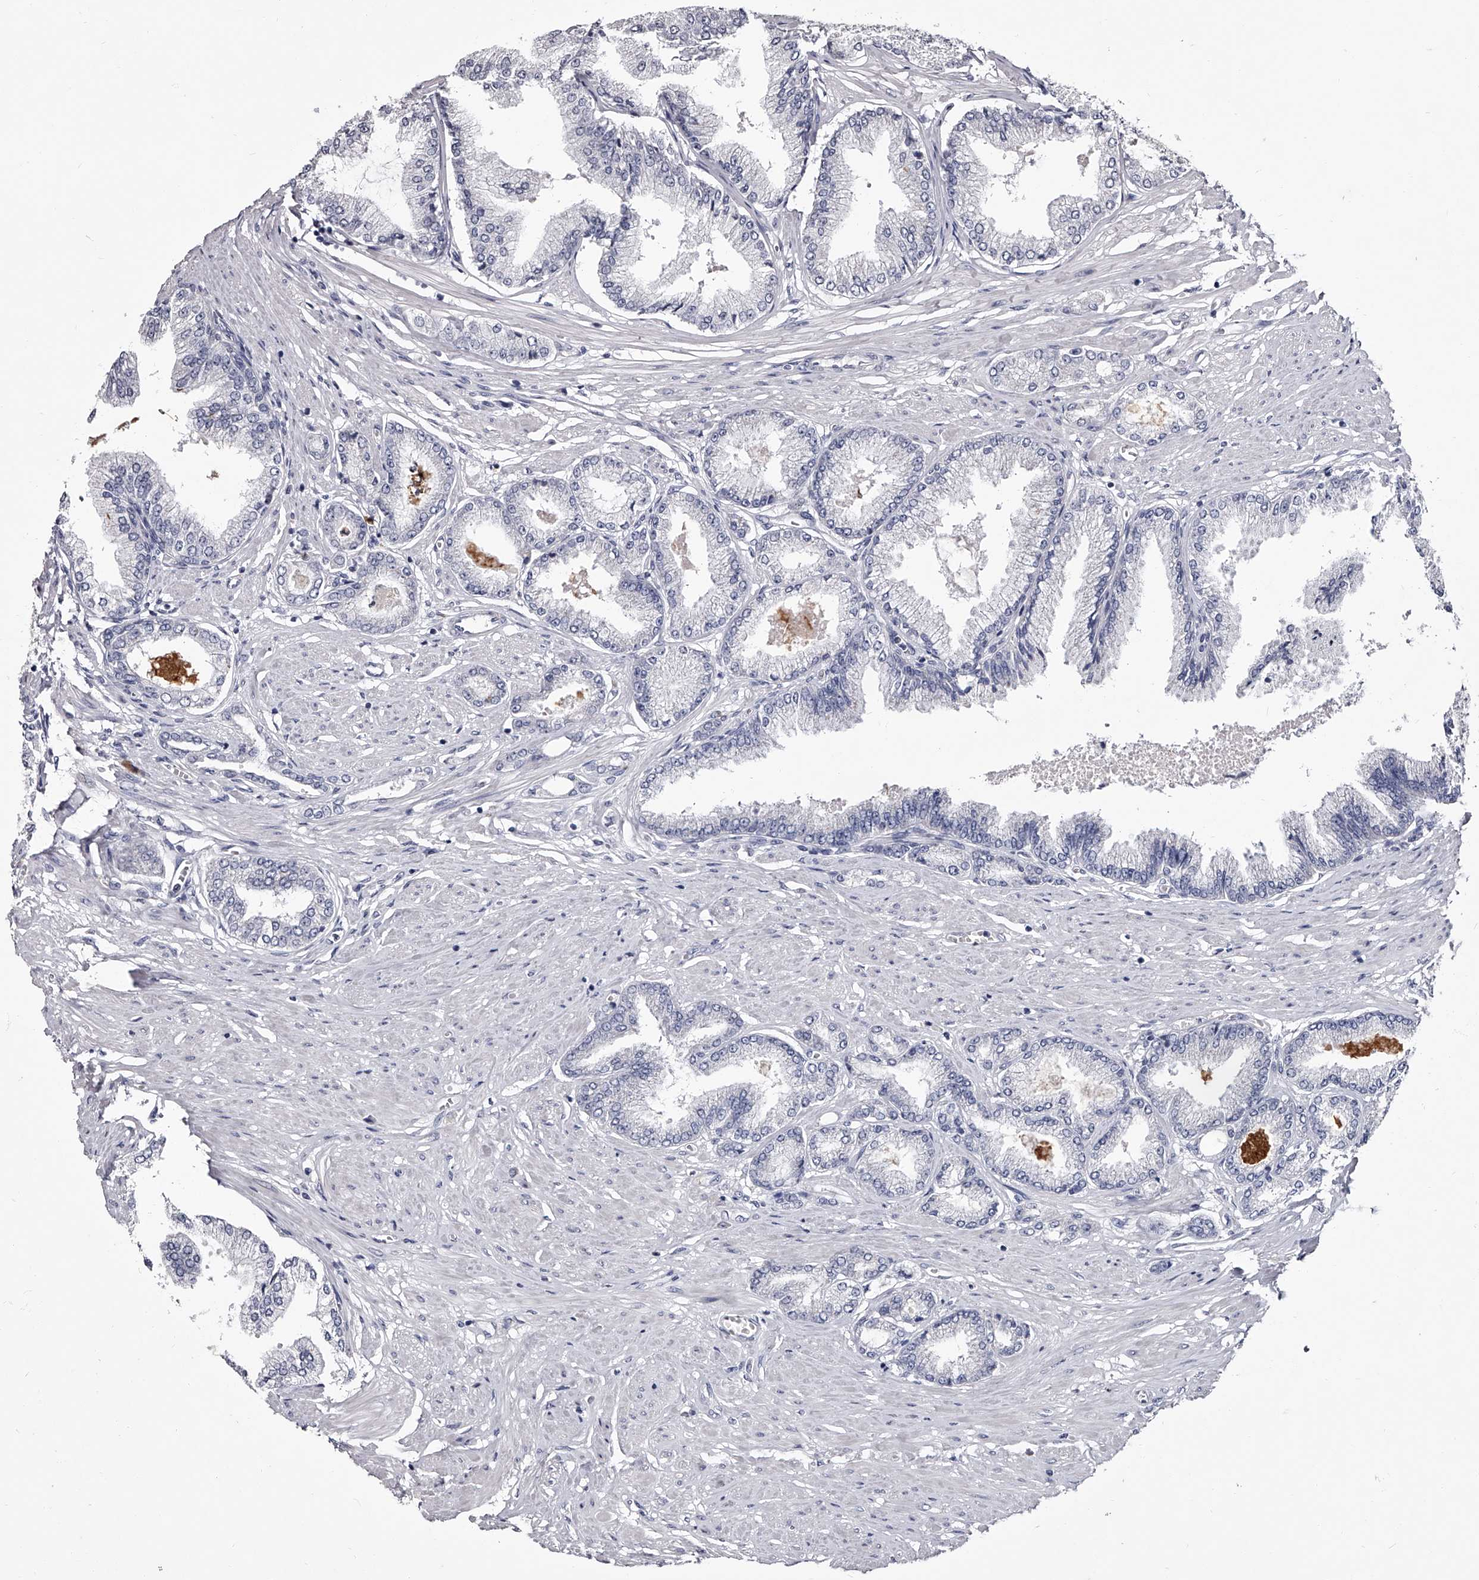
{"staining": {"intensity": "negative", "quantity": "none", "location": "none"}, "tissue": "prostate cancer", "cell_type": "Tumor cells", "image_type": "cancer", "snomed": [{"axis": "morphology", "description": "Adenocarcinoma, Low grade"}, {"axis": "topography", "description": "Prostate"}], "caption": "This is an immunohistochemistry (IHC) histopathology image of human prostate cancer. There is no positivity in tumor cells.", "gene": "GAPVD1", "patient": {"sex": "male", "age": 63}}